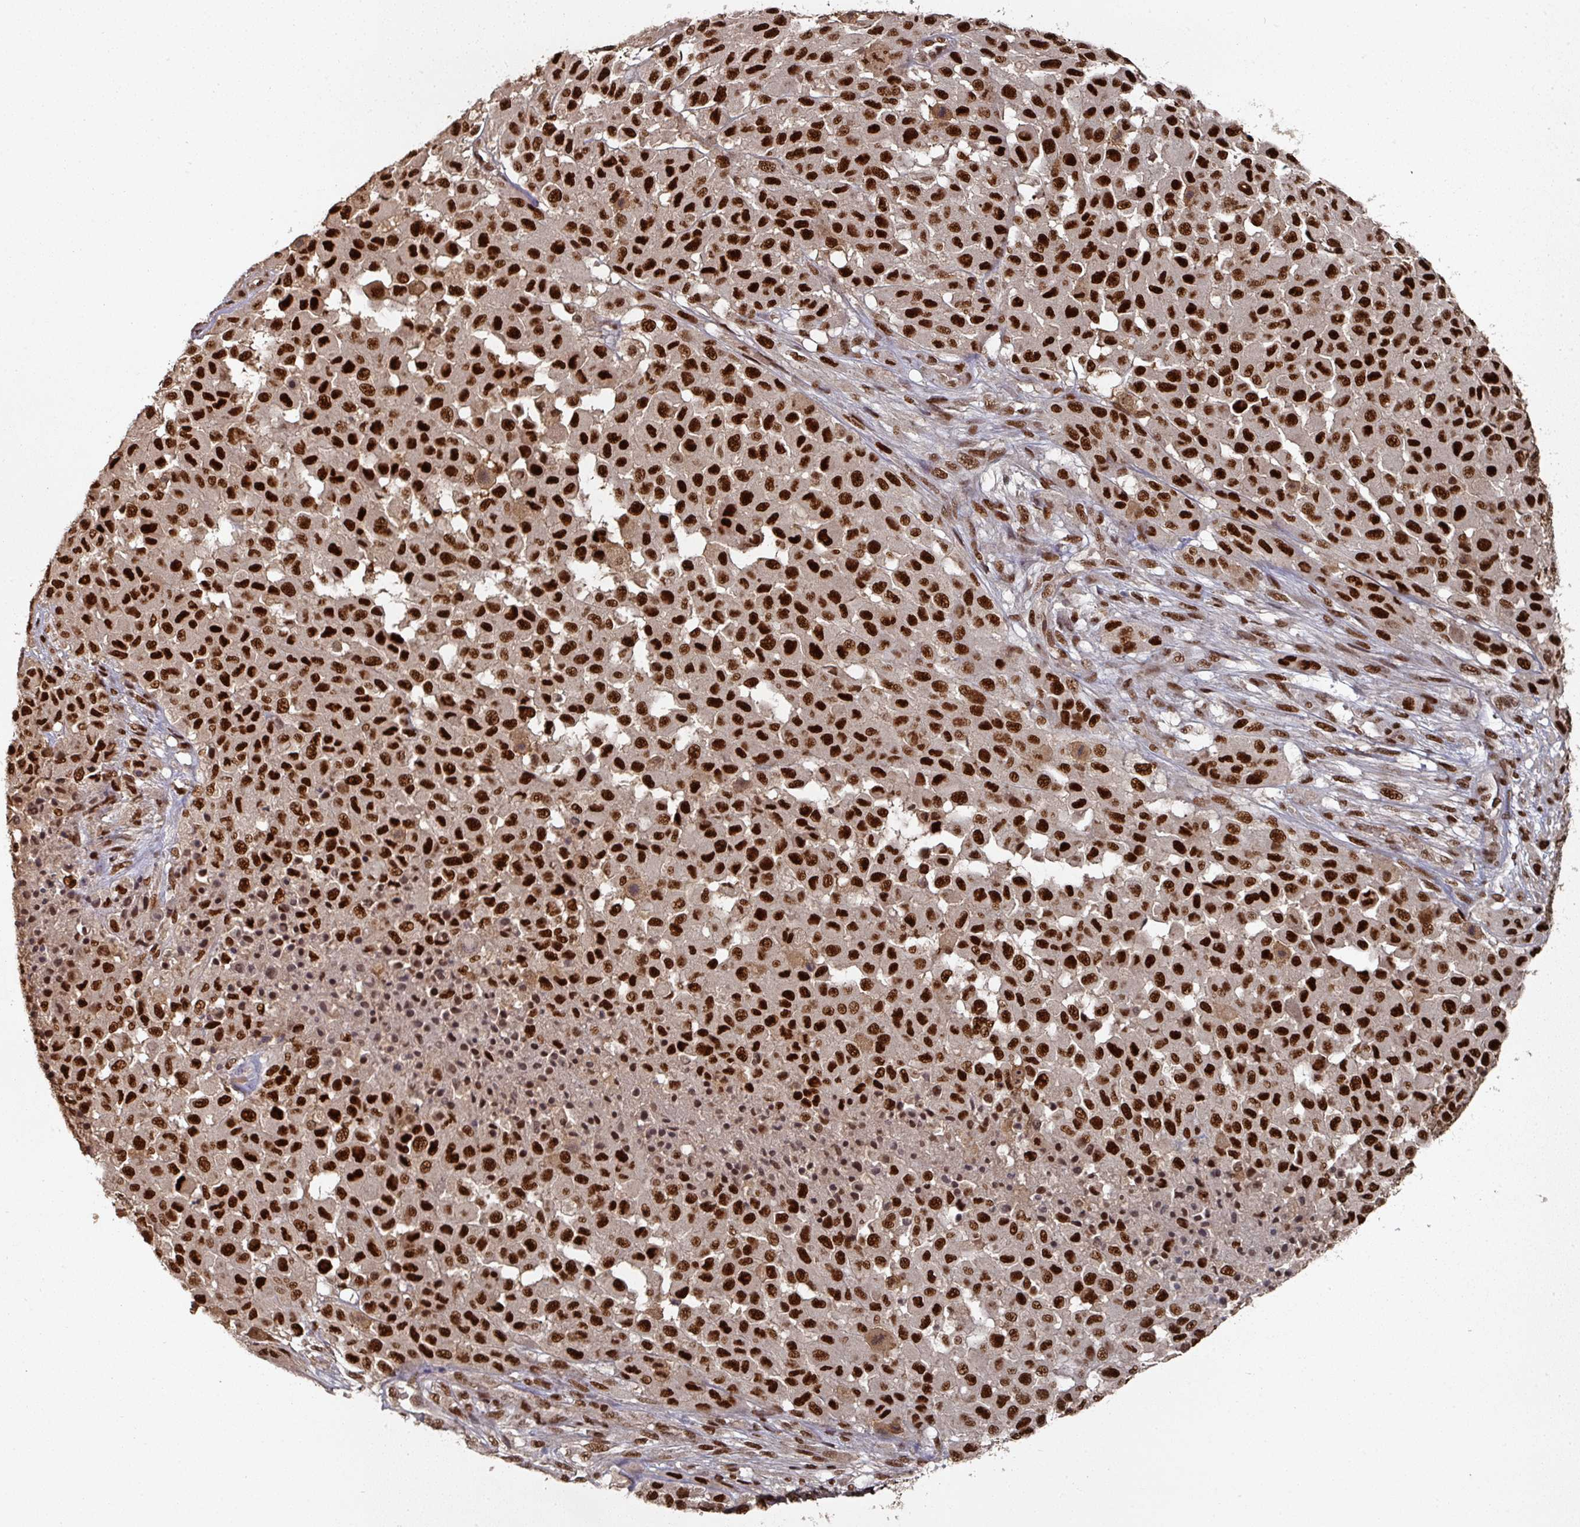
{"staining": {"intensity": "strong", "quantity": ">75%", "location": "nuclear"}, "tissue": "melanoma", "cell_type": "Tumor cells", "image_type": "cancer", "snomed": [{"axis": "morphology", "description": "Malignant melanoma, Metastatic site"}, {"axis": "topography", "description": "Skin"}], "caption": "A high amount of strong nuclear staining is appreciated in approximately >75% of tumor cells in malignant melanoma (metastatic site) tissue.", "gene": "MEPCE", "patient": {"sex": "female", "age": 81}}